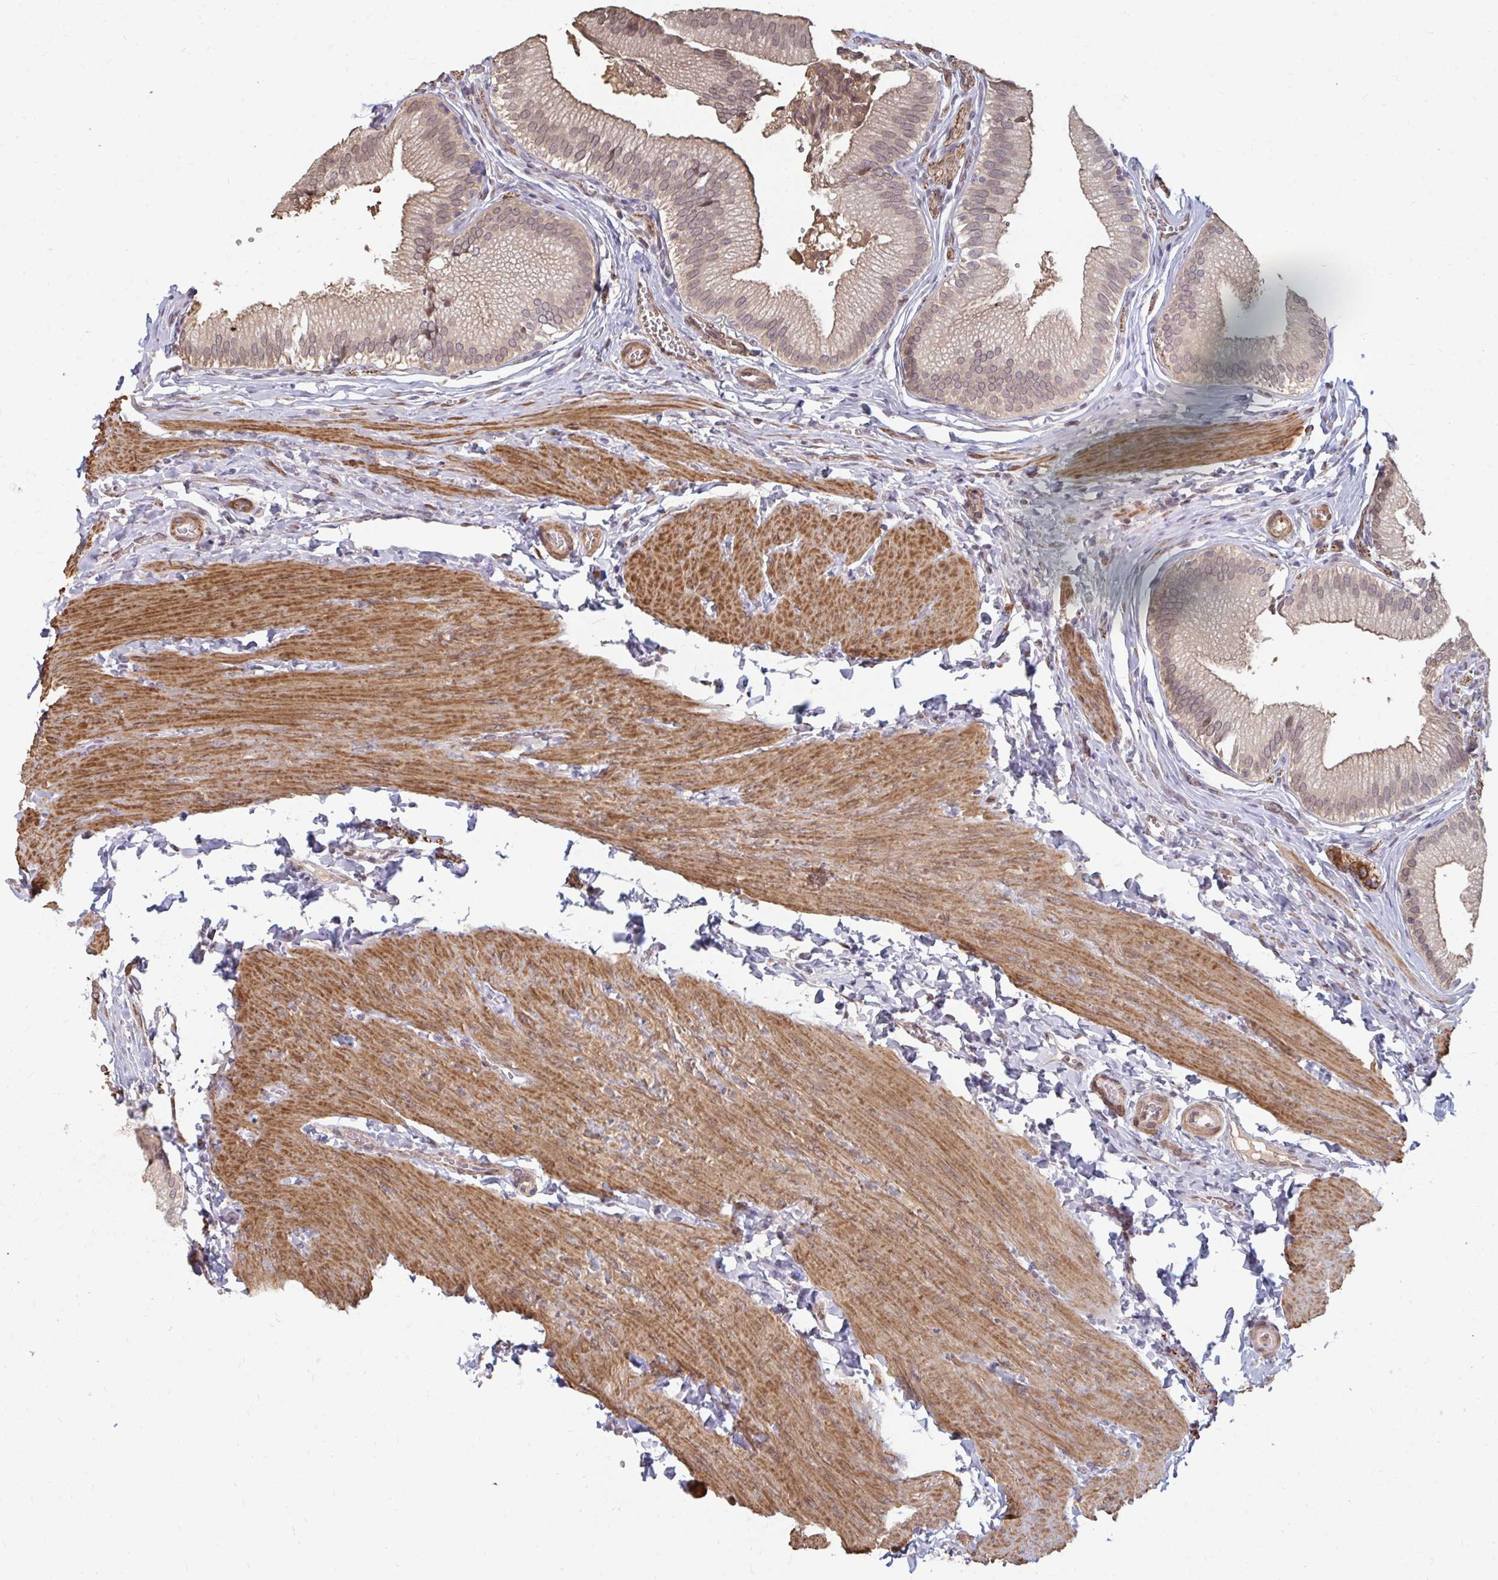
{"staining": {"intensity": "weak", "quantity": ">75%", "location": "cytoplasmic/membranous,nuclear"}, "tissue": "gallbladder", "cell_type": "Glandular cells", "image_type": "normal", "snomed": [{"axis": "morphology", "description": "Normal tissue, NOS"}, {"axis": "topography", "description": "Gallbladder"}, {"axis": "topography", "description": "Peripheral nerve tissue"}], "caption": "Human gallbladder stained with a brown dye shows weak cytoplasmic/membranous,nuclear positive expression in about >75% of glandular cells.", "gene": "GPC5", "patient": {"sex": "male", "age": 17}}